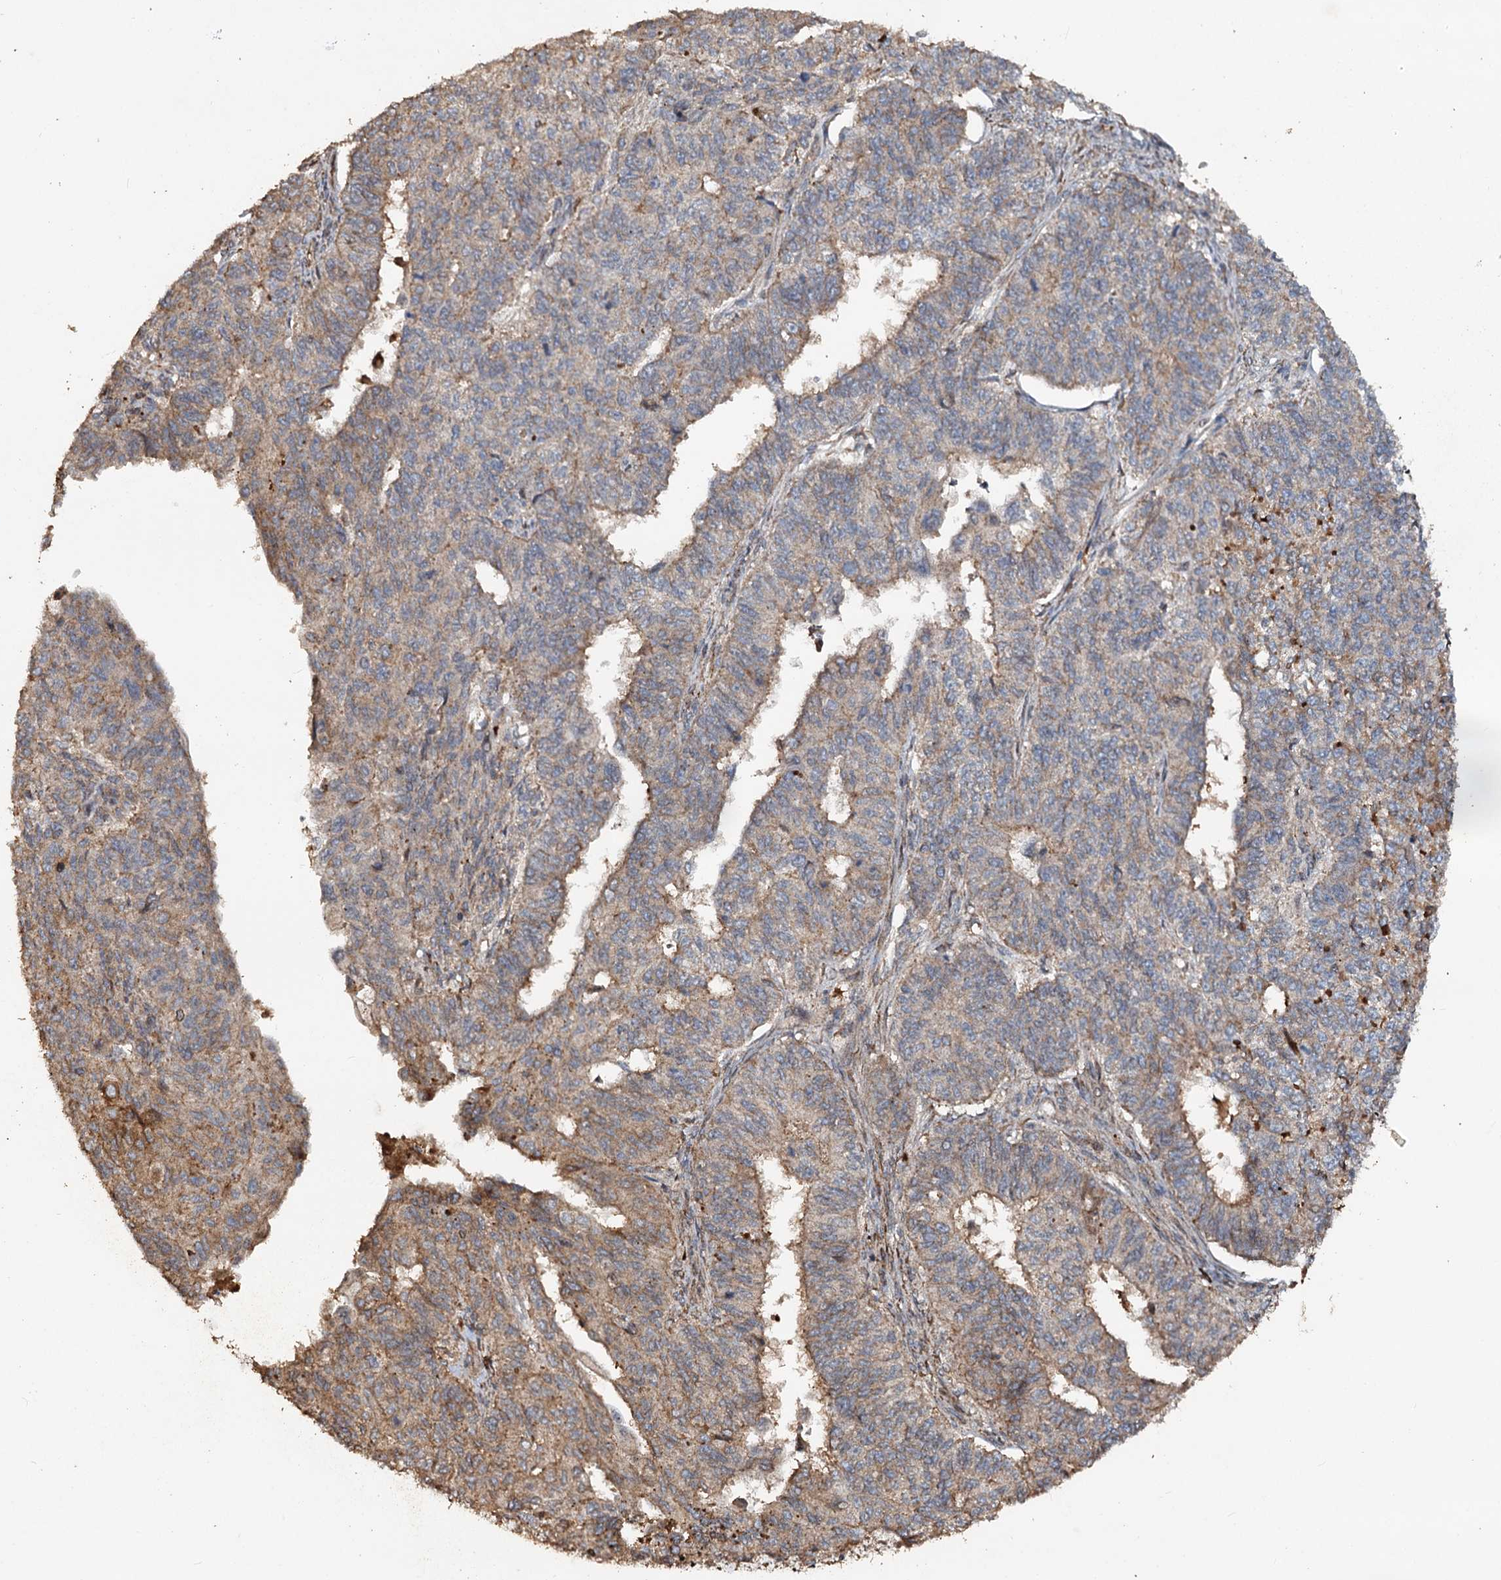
{"staining": {"intensity": "weak", "quantity": ">75%", "location": "cytoplasmic/membranous"}, "tissue": "endometrial cancer", "cell_type": "Tumor cells", "image_type": "cancer", "snomed": [{"axis": "morphology", "description": "Adenocarcinoma, NOS"}, {"axis": "topography", "description": "Endometrium"}], "caption": "This micrograph displays immunohistochemistry staining of human endometrial cancer (adenocarcinoma), with low weak cytoplasmic/membranous staining in about >75% of tumor cells.", "gene": "NOTCH2NLA", "patient": {"sex": "female", "age": 32}}